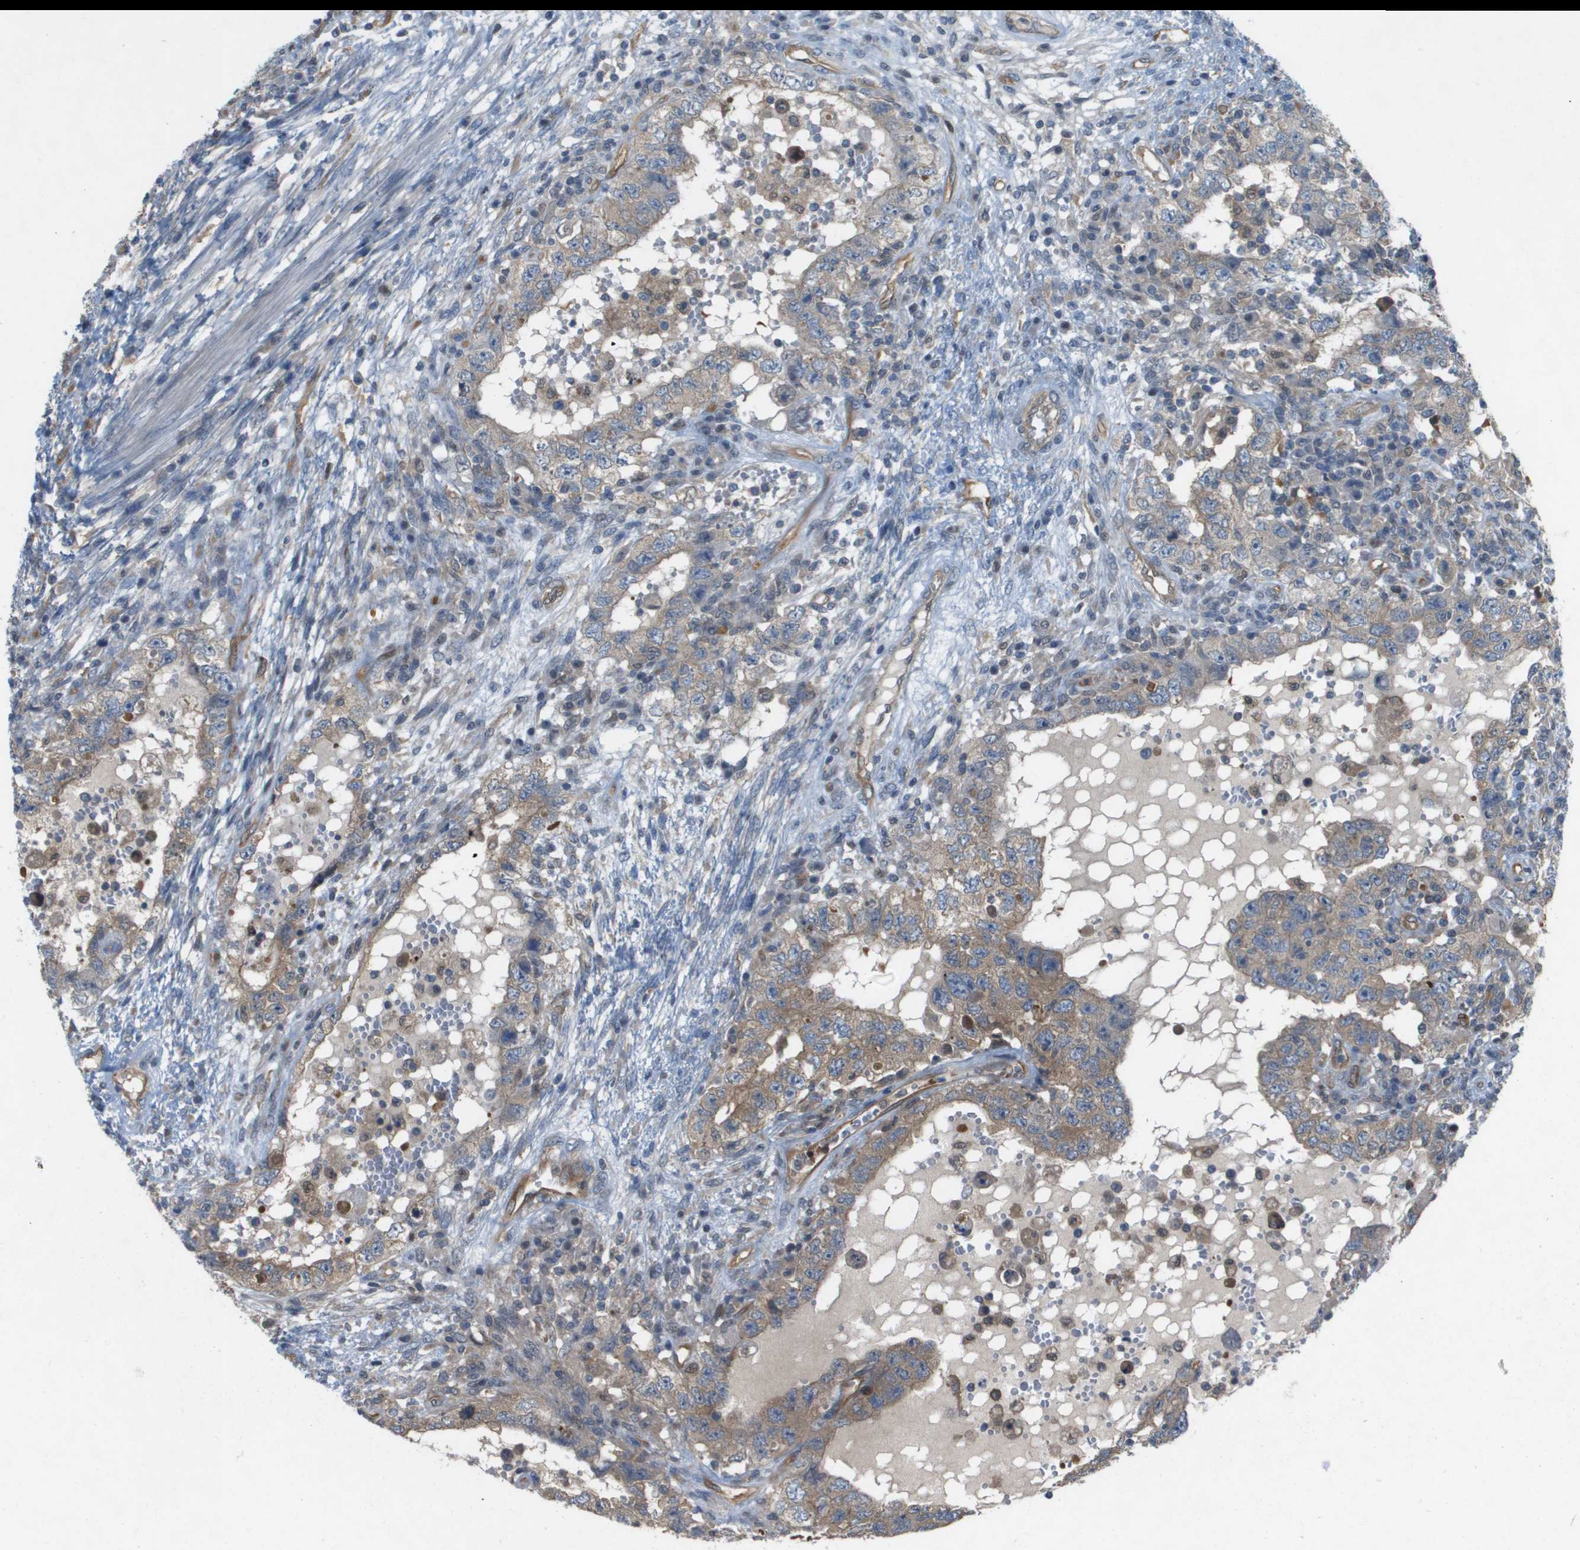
{"staining": {"intensity": "weak", "quantity": "25%-75%", "location": "cytoplasmic/membranous"}, "tissue": "testis cancer", "cell_type": "Tumor cells", "image_type": "cancer", "snomed": [{"axis": "morphology", "description": "Carcinoma, Embryonal, NOS"}, {"axis": "topography", "description": "Testis"}], "caption": "Immunohistochemistry of human embryonal carcinoma (testis) reveals low levels of weak cytoplasmic/membranous positivity in about 25%-75% of tumor cells. Using DAB (brown) and hematoxylin (blue) stains, captured at high magnification using brightfield microscopy.", "gene": "PALD1", "patient": {"sex": "male", "age": 26}}